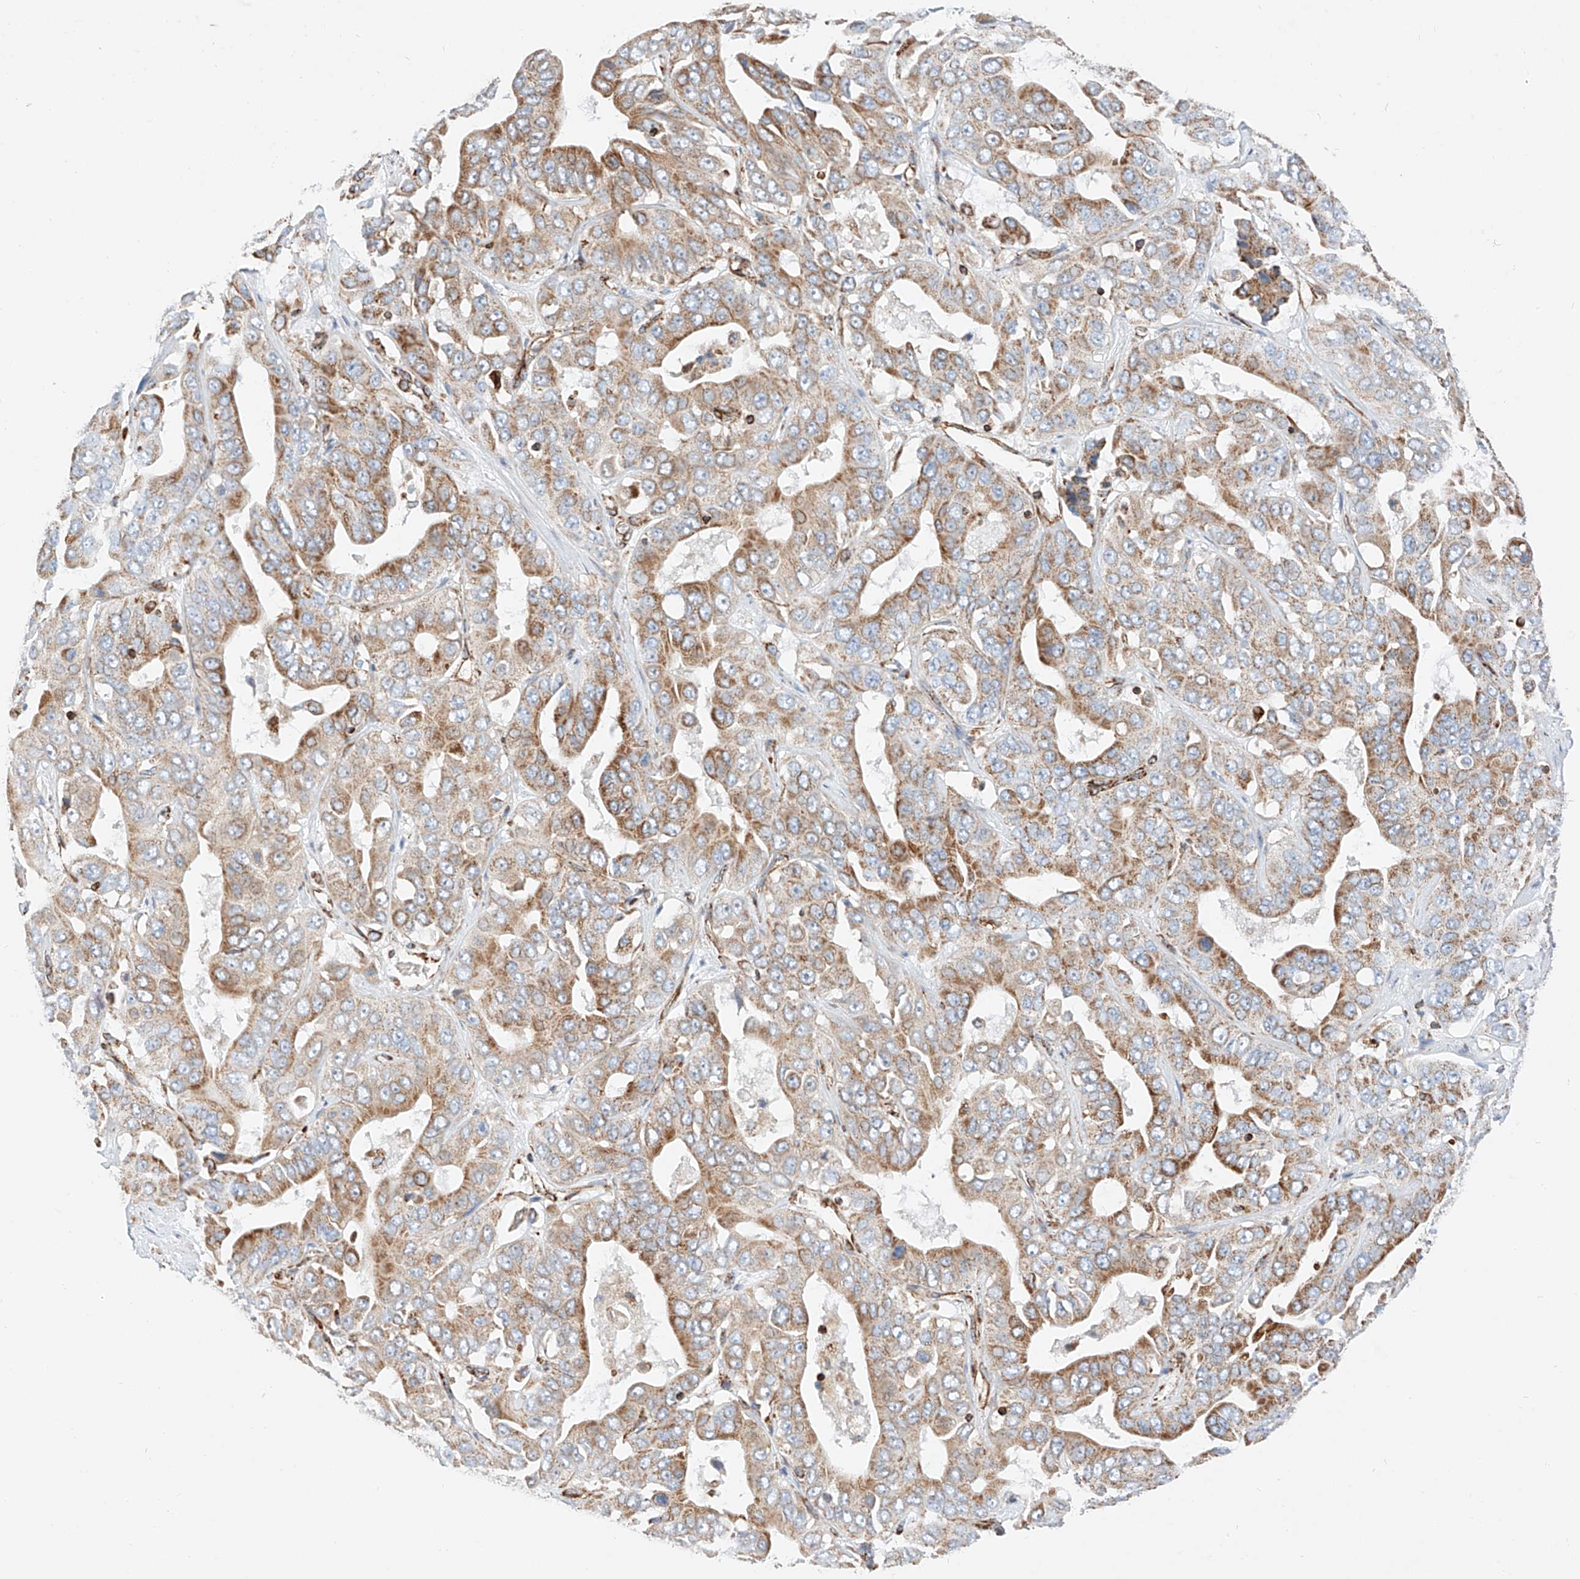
{"staining": {"intensity": "moderate", "quantity": "25%-75%", "location": "cytoplasmic/membranous"}, "tissue": "liver cancer", "cell_type": "Tumor cells", "image_type": "cancer", "snomed": [{"axis": "morphology", "description": "Cholangiocarcinoma"}, {"axis": "topography", "description": "Liver"}], "caption": "Immunohistochemical staining of liver cholangiocarcinoma shows moderate cytoplasmic/membranous protein expression in about 25%-75% of tumor cells.", "gene": "NDUFV3", "patient": {"sex": "female", "age": 52}}